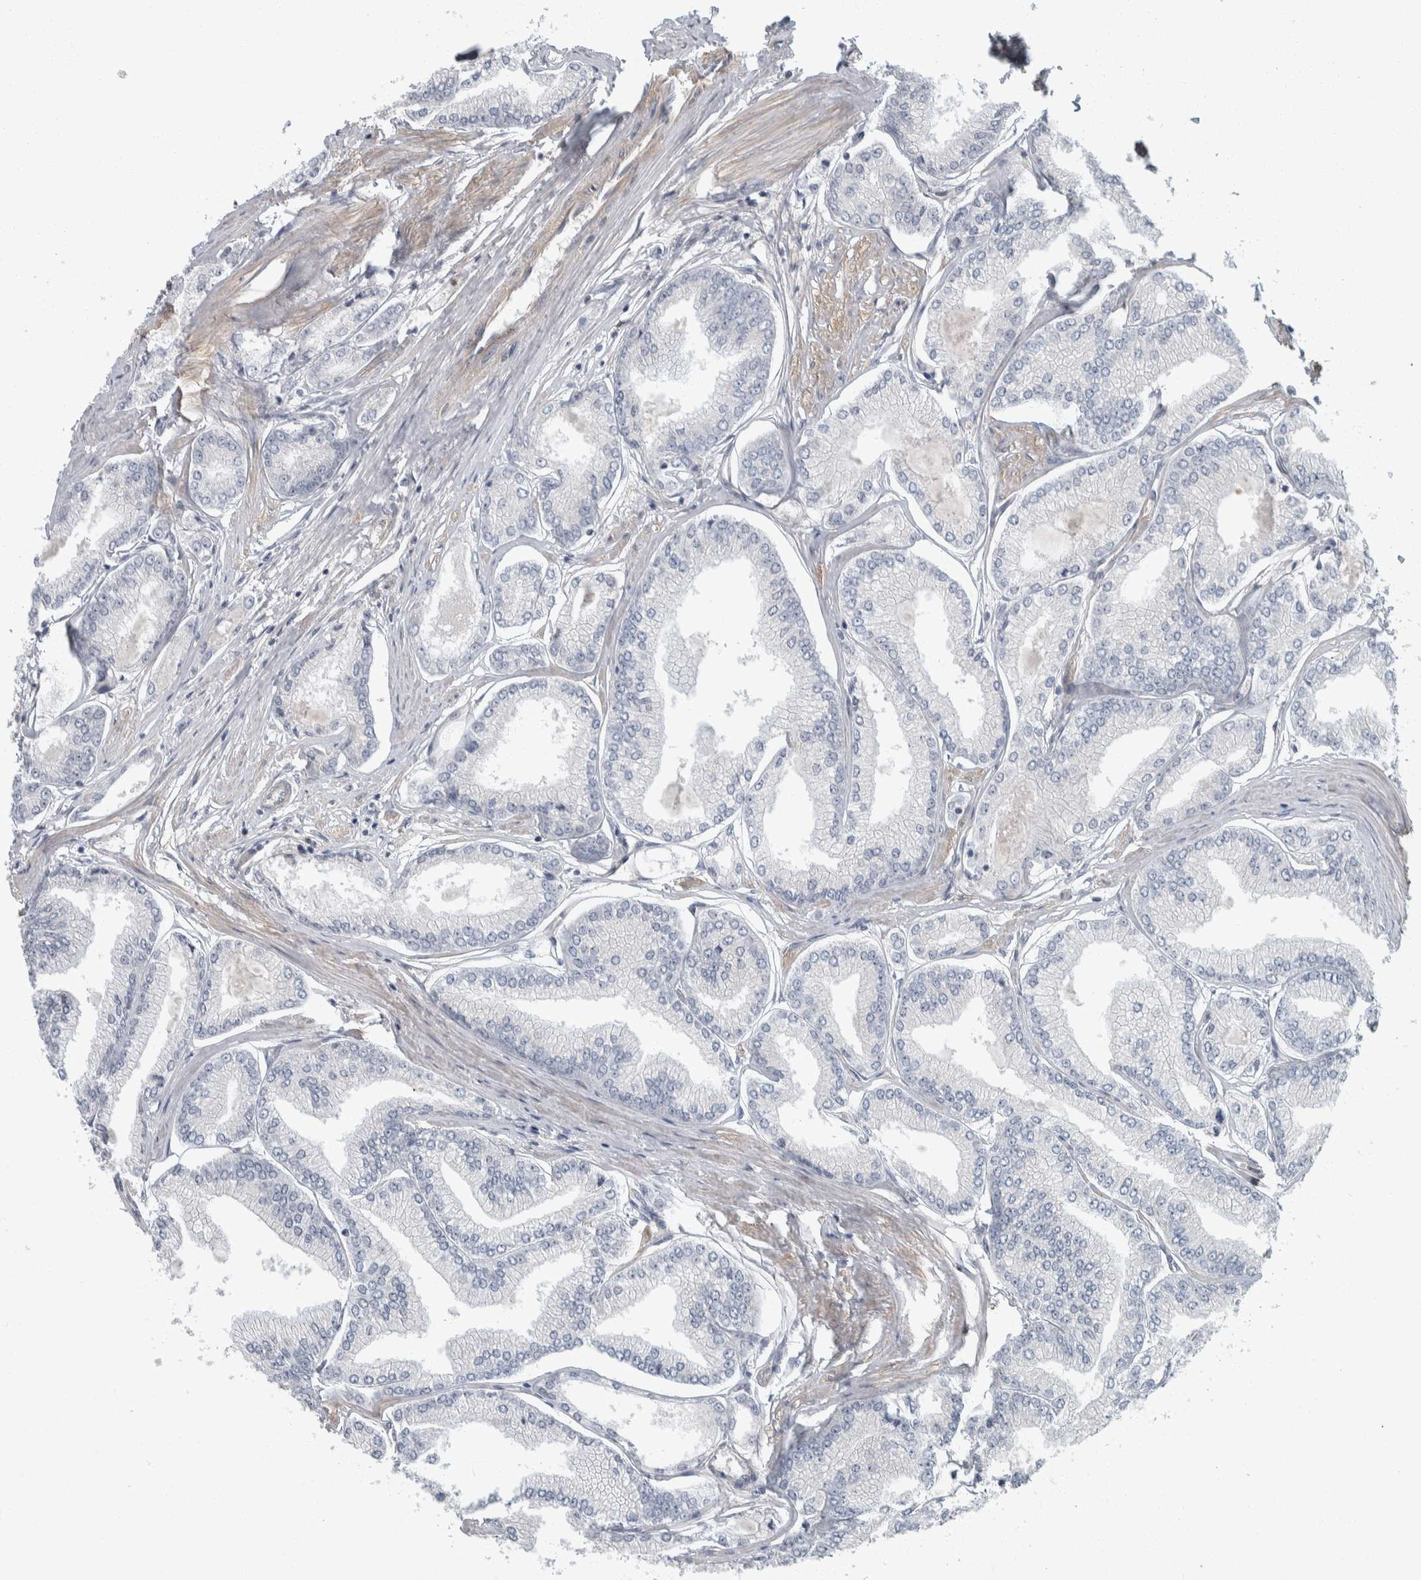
{"staining": {"intensity": "negative", "quantity": "none", "location": "none"}, "tissue": "prostate cancer", "cell_type": "Tumor cells", "image_type": "cancer", "snomed": [{"axis": "morphology", "description": "Adenocarcinoma, Low grade"}, {"axis": "topography", "description": "Prostate"}], "caption": "Immunohistochemistry of prostate cancer (adenocarcinoma (low-grade)) reveals no positivity in tumor cells.", "gene": "KCNJ3", "patient": {"sex": "male", "age": 52}}